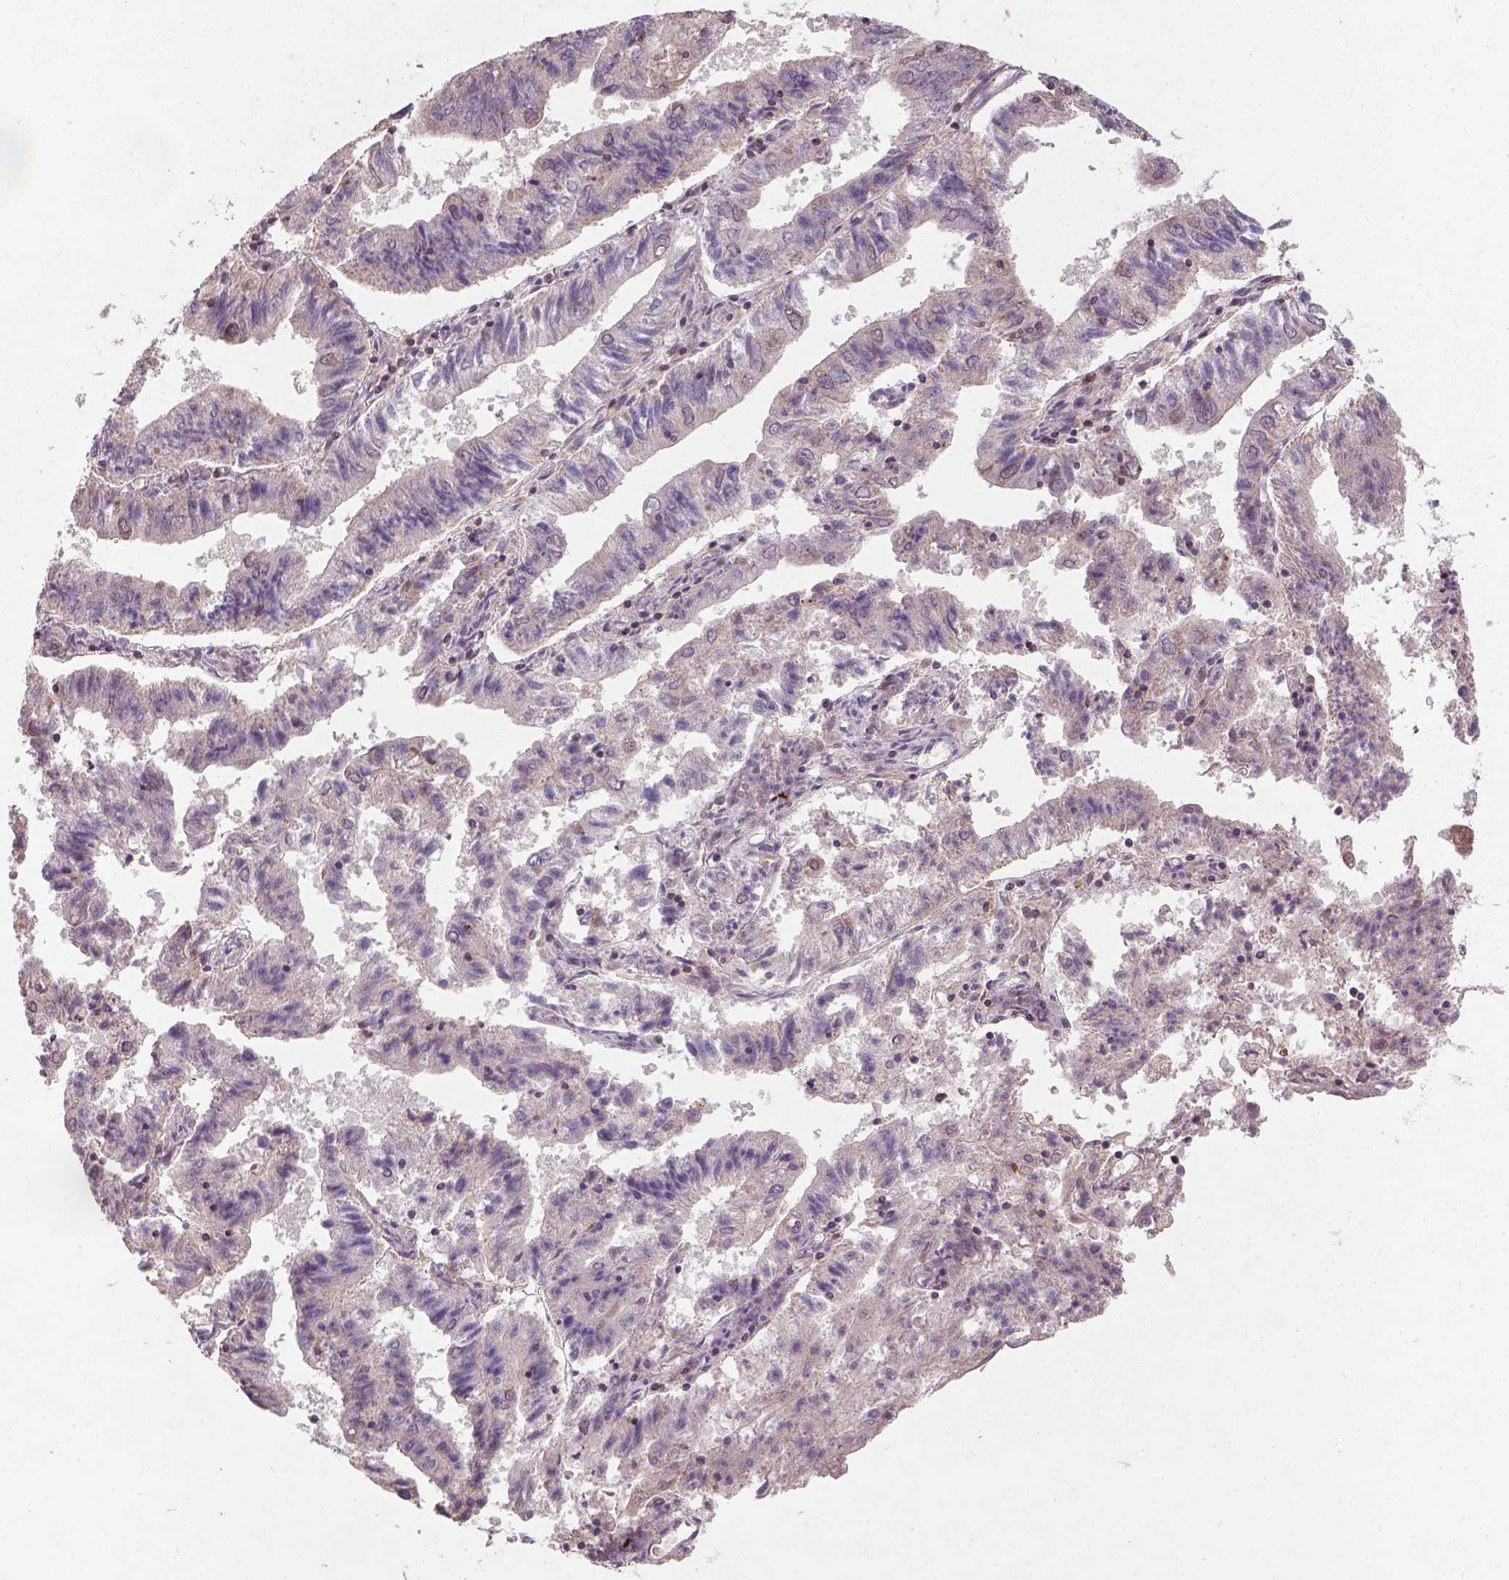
{"staining": {"intensity": "weak", "quantity": "25%-75%", "location": "cytoplasmic/membranous"}, "tissue": "endometrial cancer", "cell_type": "Tumor cells", "image_type": "cancer", "snomed": [{"axis": "morphology", "description": "Adenocarcinoma, NOS"}, {"axis": "topography", "description": "Endometrium"}], "caption": "Endometrial adenocarcinoma stained for a protein shows weak cytoplasmic/membranous positivity in tumor cells.", "gene": "CAMKK1", "patient": {"sex": "female", "age": 82}}